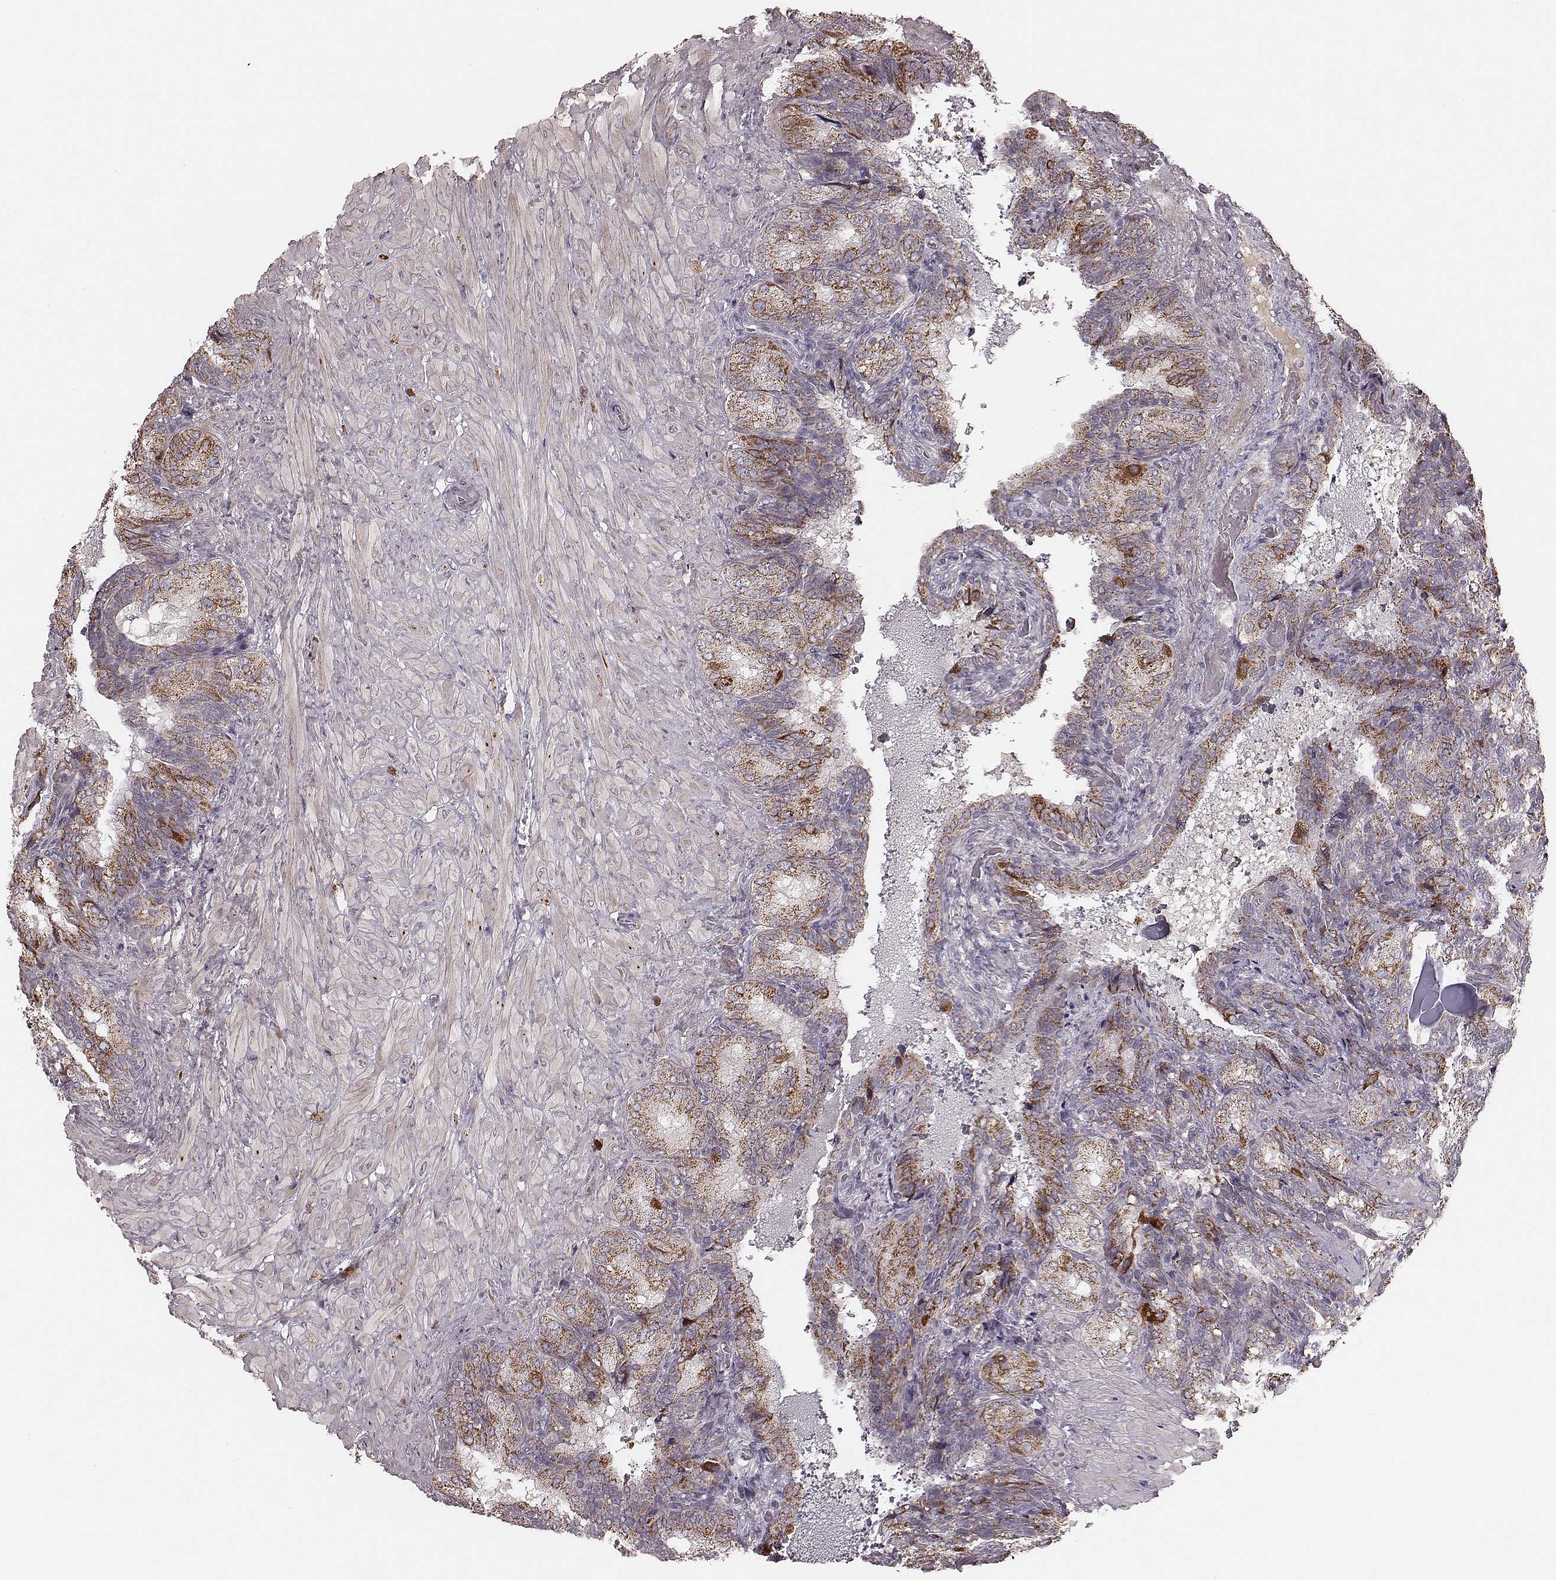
{"staining": {"intensity": "strong", "quantity": "25%-75%", "location": "cytoplasmic/membranous"}, "tissue": "seminal vesicle", "cell_type": "Glandular cells", "image_type": "normal", "snomed": [{"axis": "morphology", "description": "Normal tissue, NOS"}, {"axis": "topography", "description": "Seminal veicle"}], "caption": "Seminal vesicle stained for a protein reveals strong cytoplasmic/membranous positivity in glandular cells. (DAB (3,3'-diaminobenzidine) IHC, brown staining for protein, blue staining for nuclei).", "gene": "MRPS27", "patient": {"sex": "male", "age": 68}}